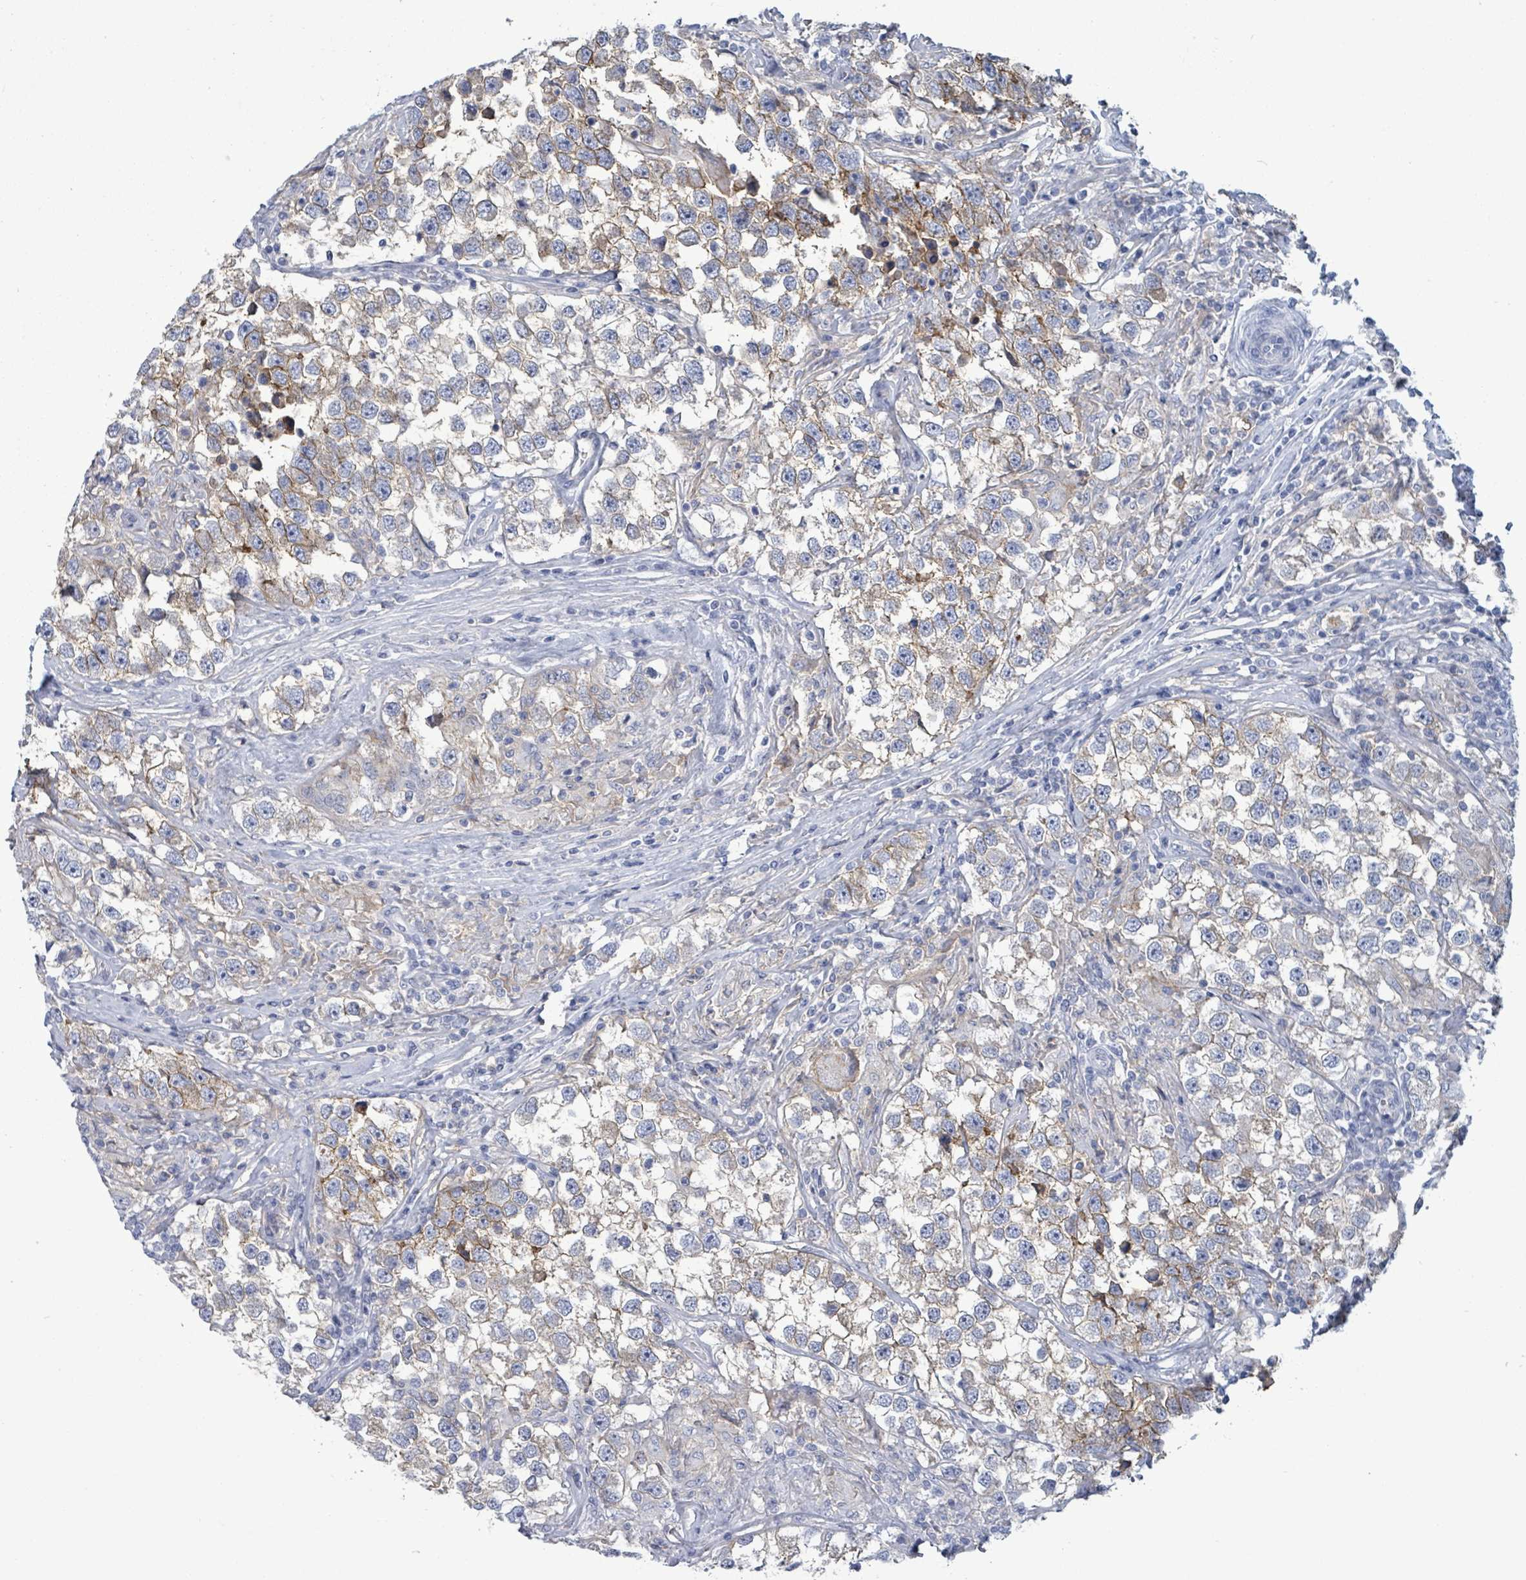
{"staining": {"intensity": "moderate", "quantity": "<25%", "location": "cytoplasmic/membranous"}, "tissue": "testis cancer", "cell_type": "Tumor cells", "image_type": "cancer", "snomed": [{"axis": "morphology", "description": "Seminoma, NOS"}, {"axis": "topography", "description": "Testis"}], "caption": "Testis cancer (seminoma) stained with a brown dye shows moderate cytoplasmic/membranous positive staining in about <25% of tumor cells.", "gene": "BSG", "patient": {"sex": "male", "age": 46}}